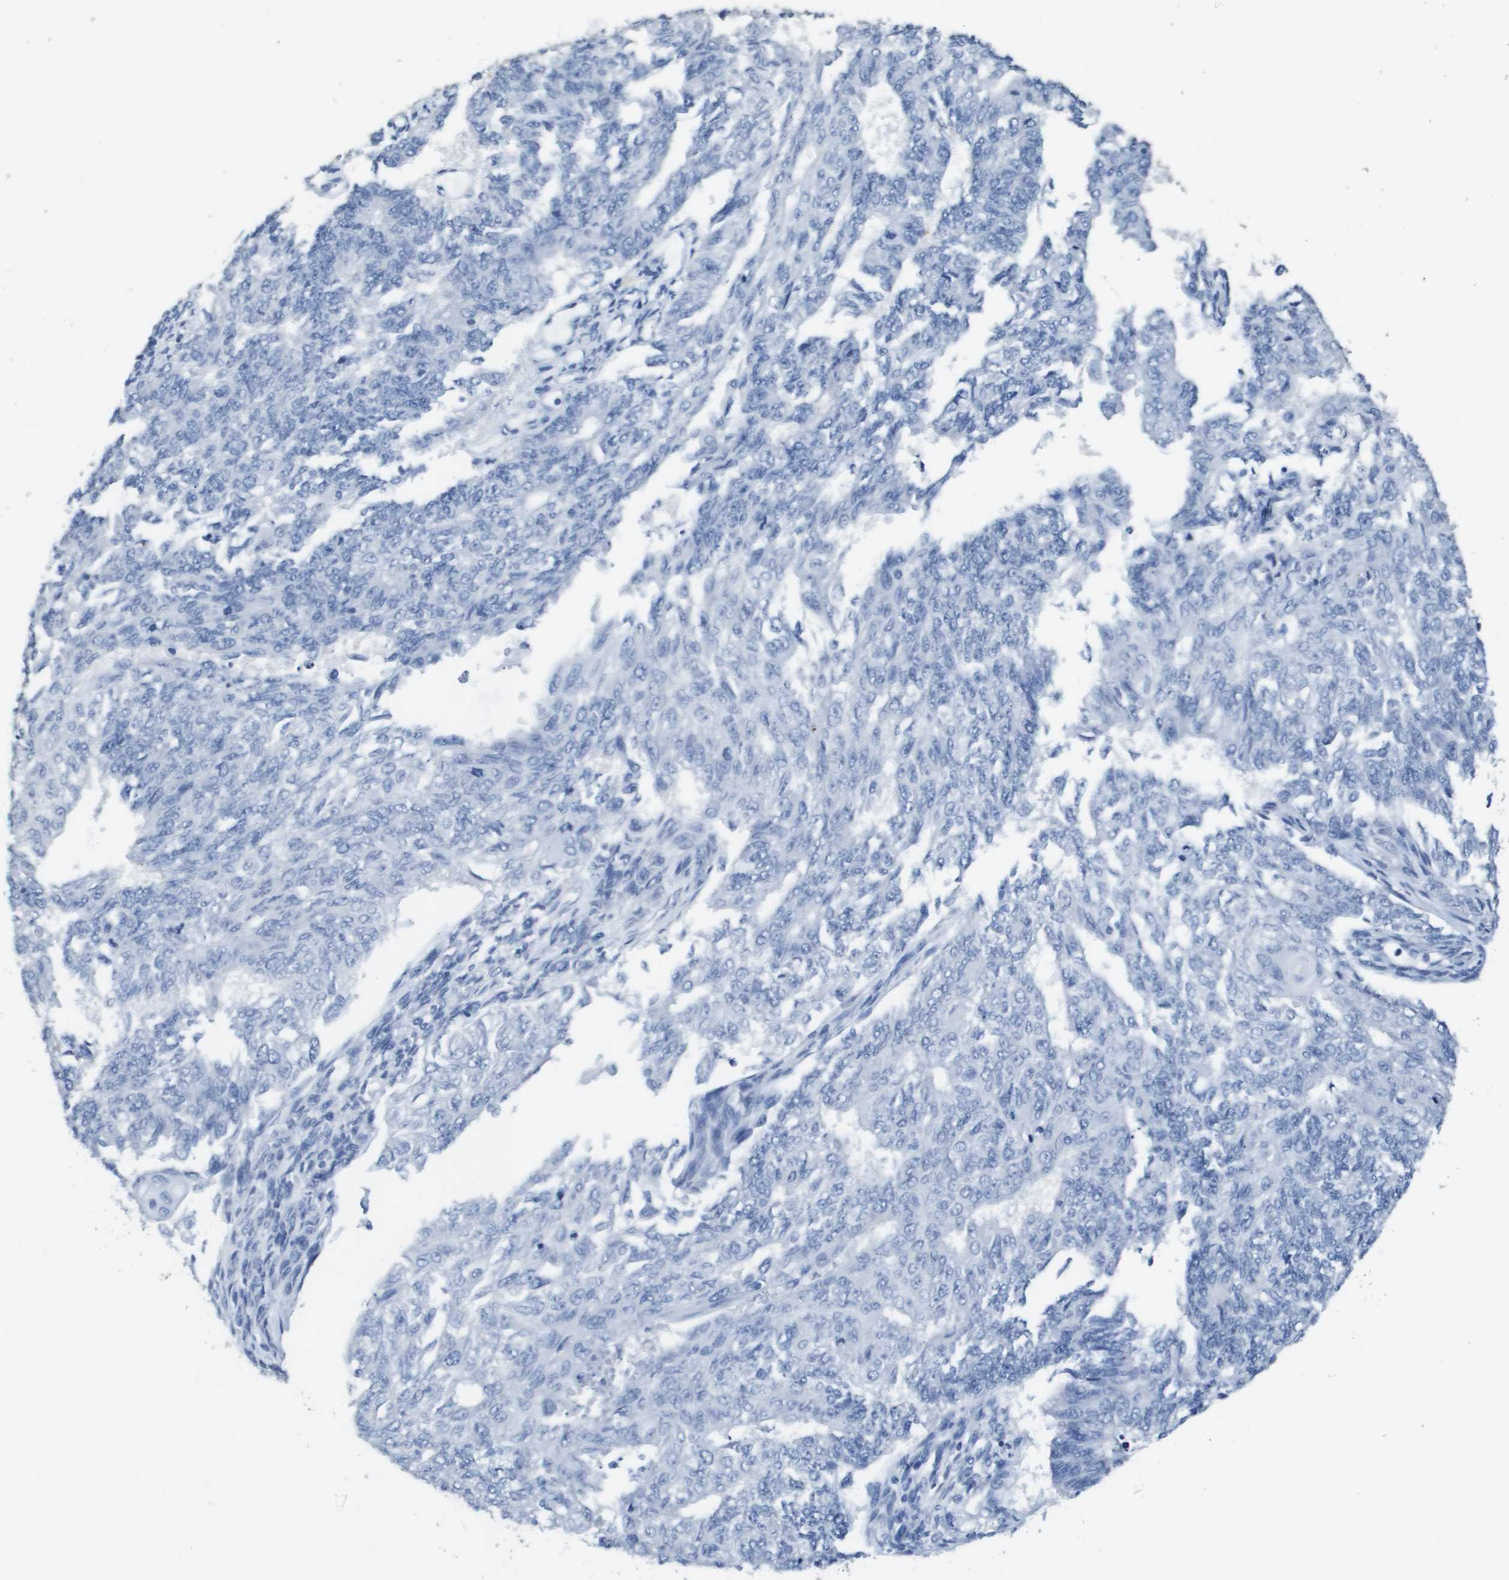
{"staining": {"intensity": "negative", "quantity": "none", "location": "none"}, "tissue": "endometrial cancer", "cell_type": "Tumor cells", "image_type": "cancer", "snomed": [{"axis": "morphology", "description": "Adenocarcinoma, NOS"}, {"axis": "topography", "description": "Endometrium"}], "caption": "This is an IHC histopathology image of endometrial cancer (adenocarcinoma). There is no staining in tumor cells.", "gene": "MT3", "patient": {"sex": "female", "age": 32}}